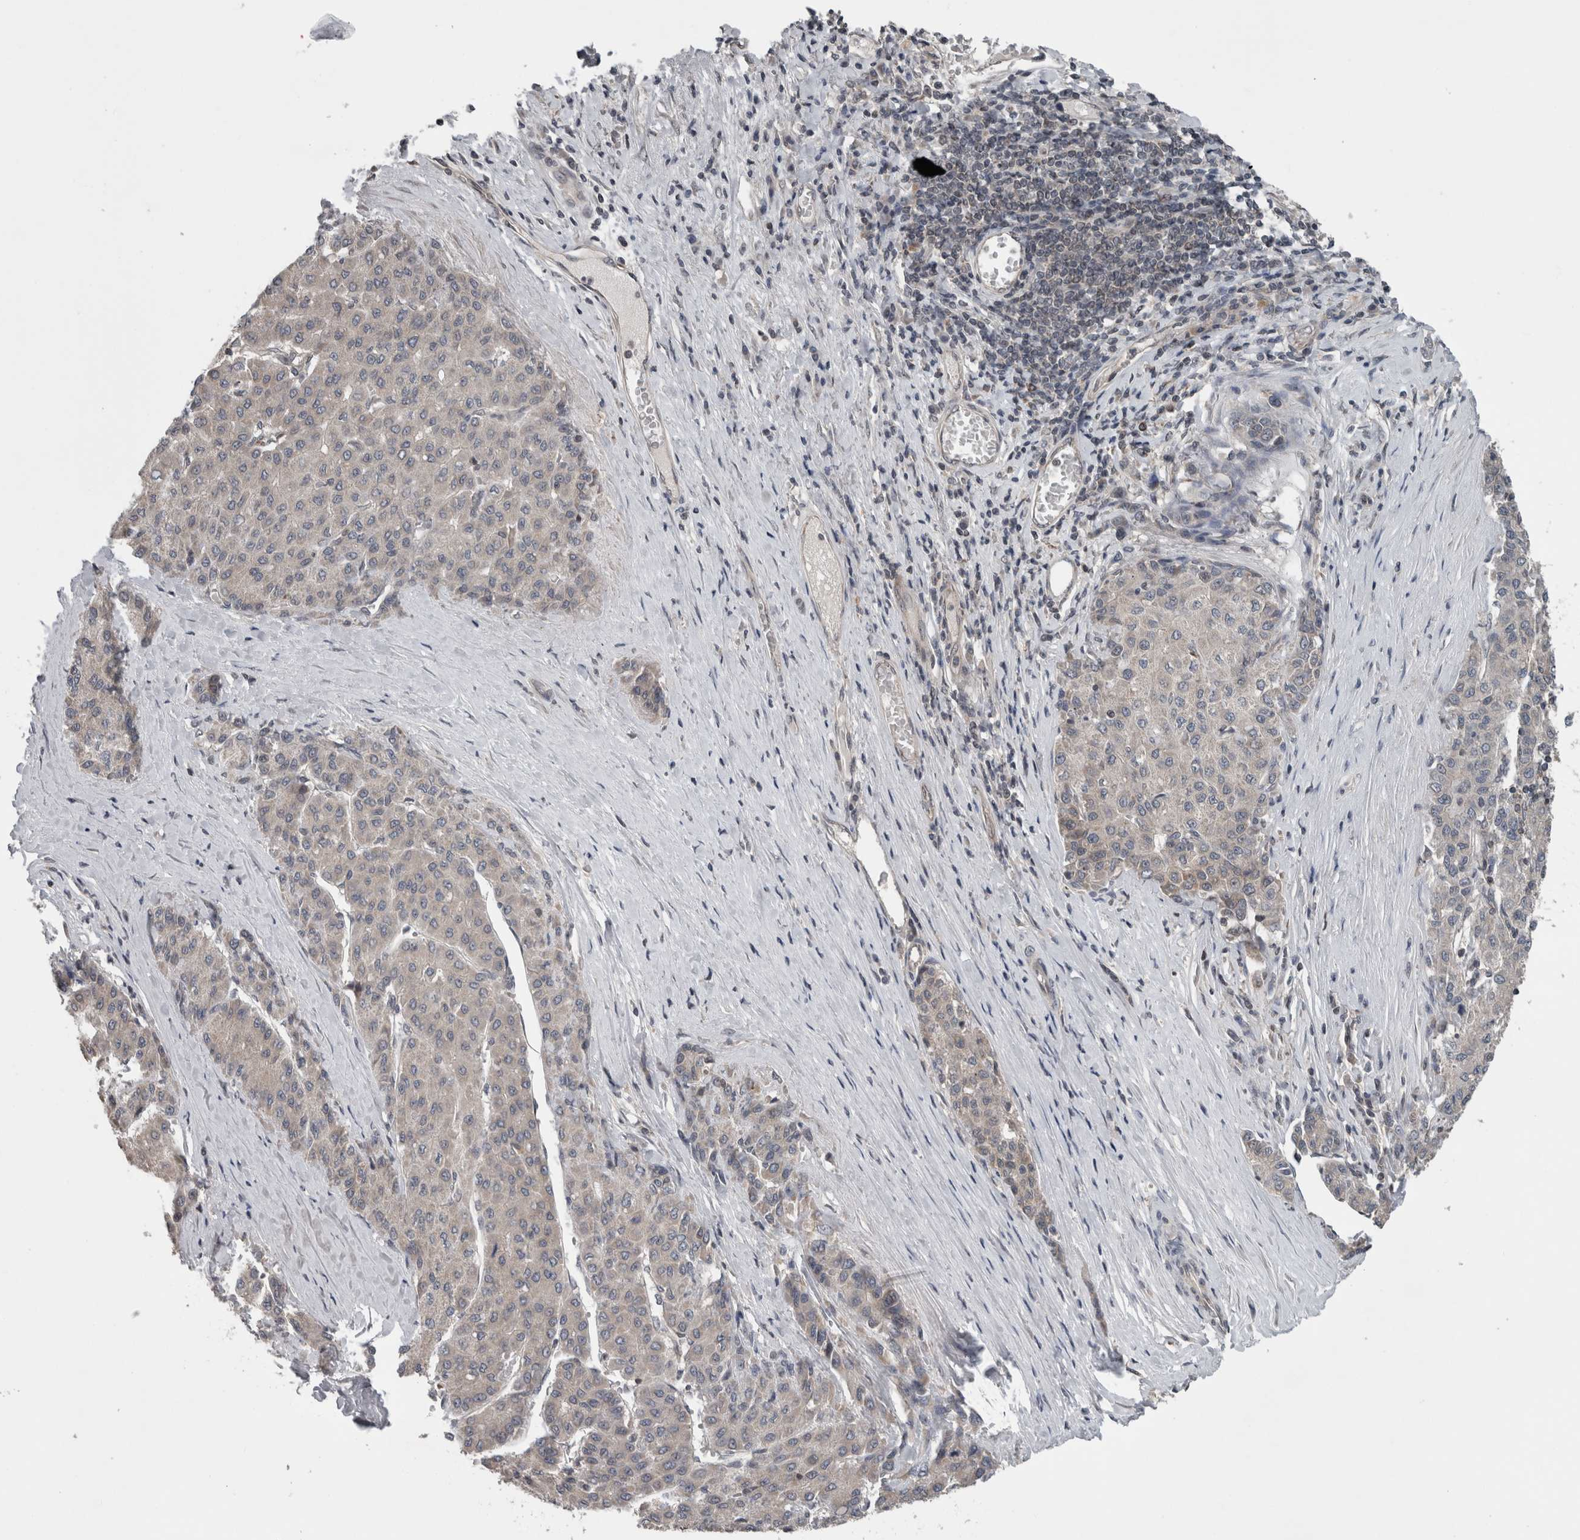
{"staining": {"intensity": "negative", "quantity": "none", "location": "none"}, "tissue": "liver cancer", "cell_type": "Tumor cells", "image_type": "cancer", "snomed": [{"axis": "morphology", "description": "Carcinoma, Hepatocellular, NOS"}, {"axis": "topography", "description": "Liver"}], "caption": "This is an IHC micrograph of human liver hepatocellular carcinoma. There is no expression in tumor cells.", "gene": "ENY2", "patient": {"sex": "male", "age": 65}}